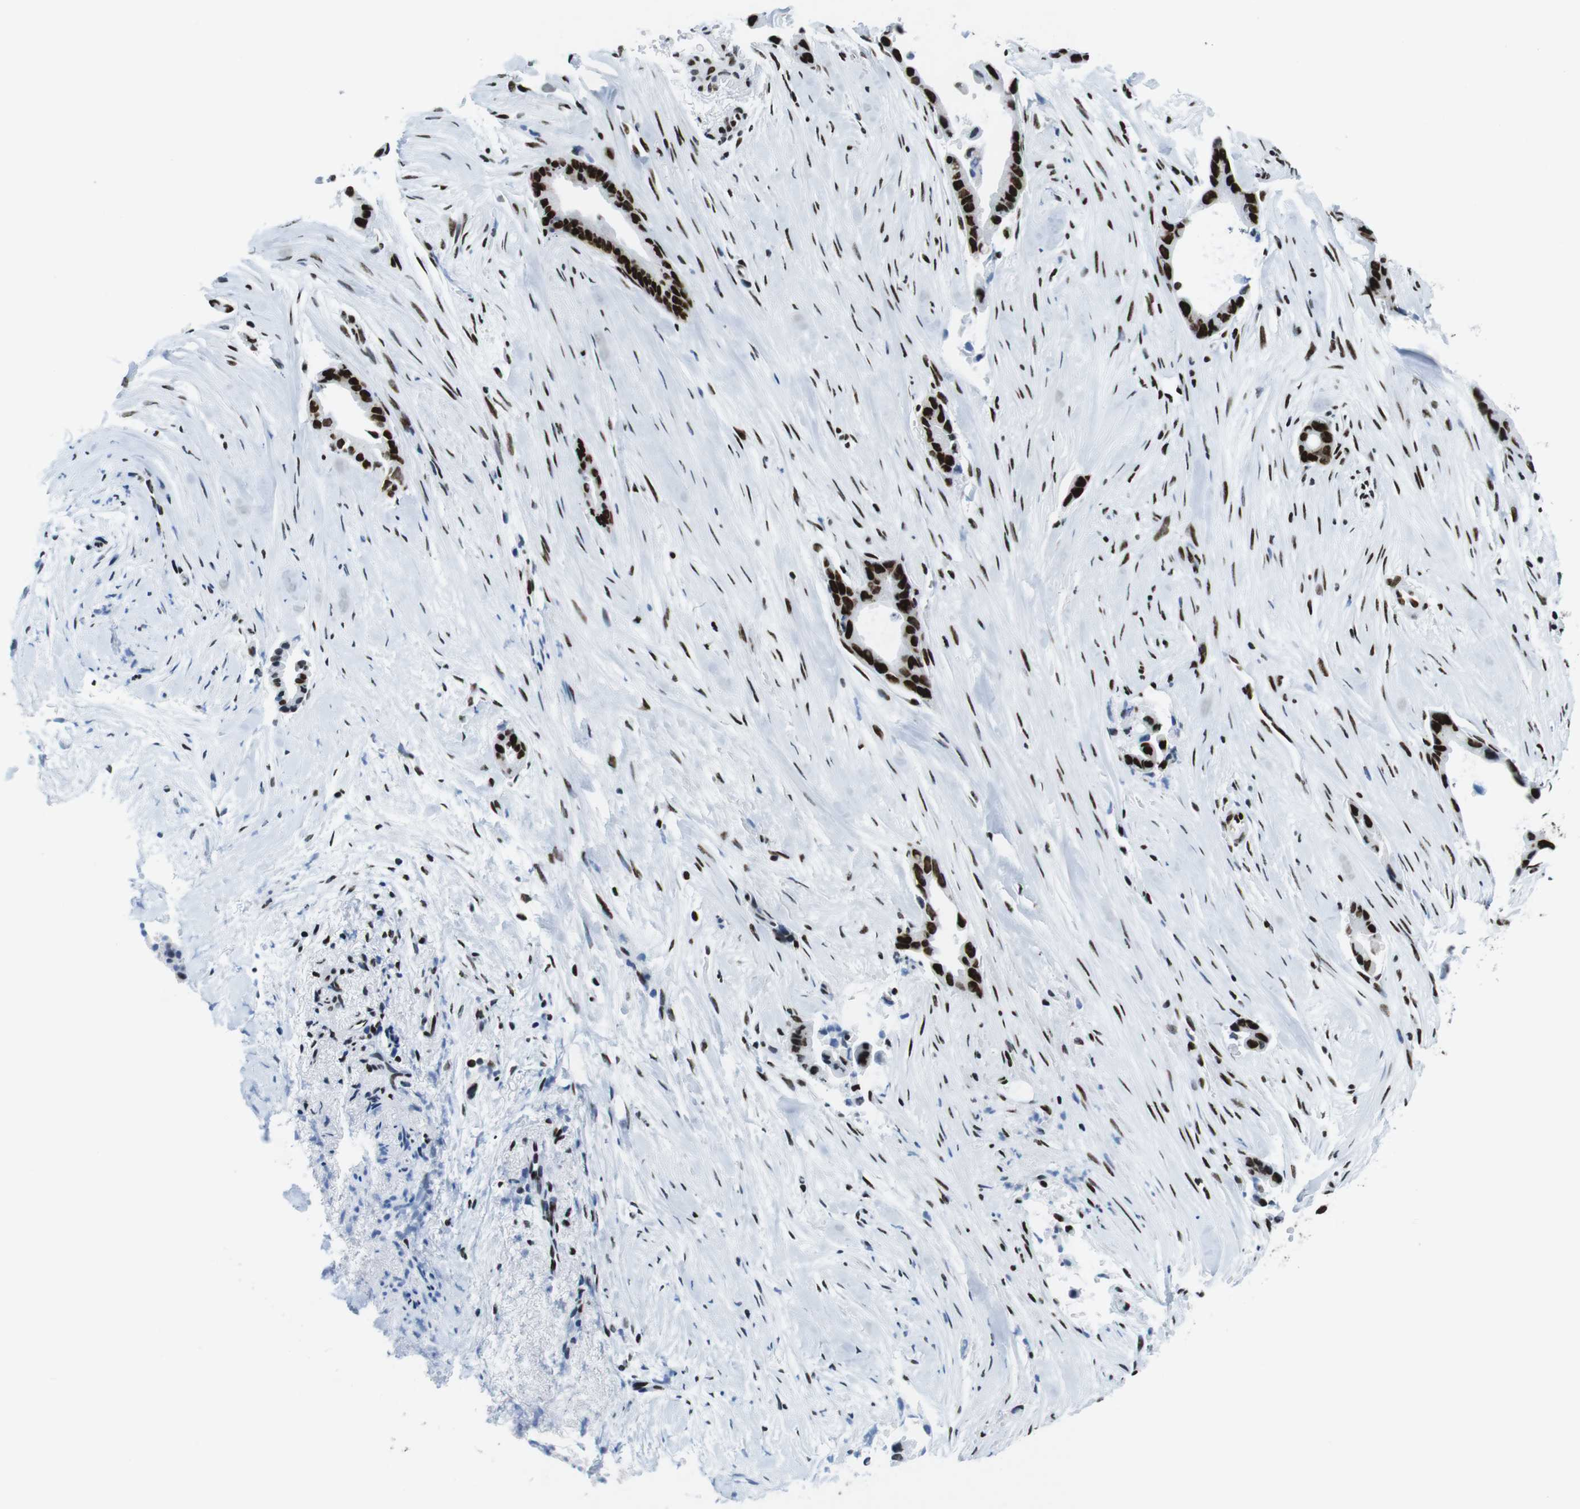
{"staining": {"intensity": "strong", "quantity": ">75%", "location": "nuclear"}, "tissue": "liver cancer", "cell_type": "Tumor cells", "image_type": "cancer", "snomed": [{"axis": "morphology", "description": "Cholangiocarcinoma"}, {"axis": "topography", "description": "Liver"}], "caption": "Approximately >75% of tumor cells in liver cancer (cholangiocarcinoma) display strong nuclear protein positivity as visualized by brown immunohistochemical staining.", "gene": "CITED2", "patient": {"sex": "female", "age": 55}}